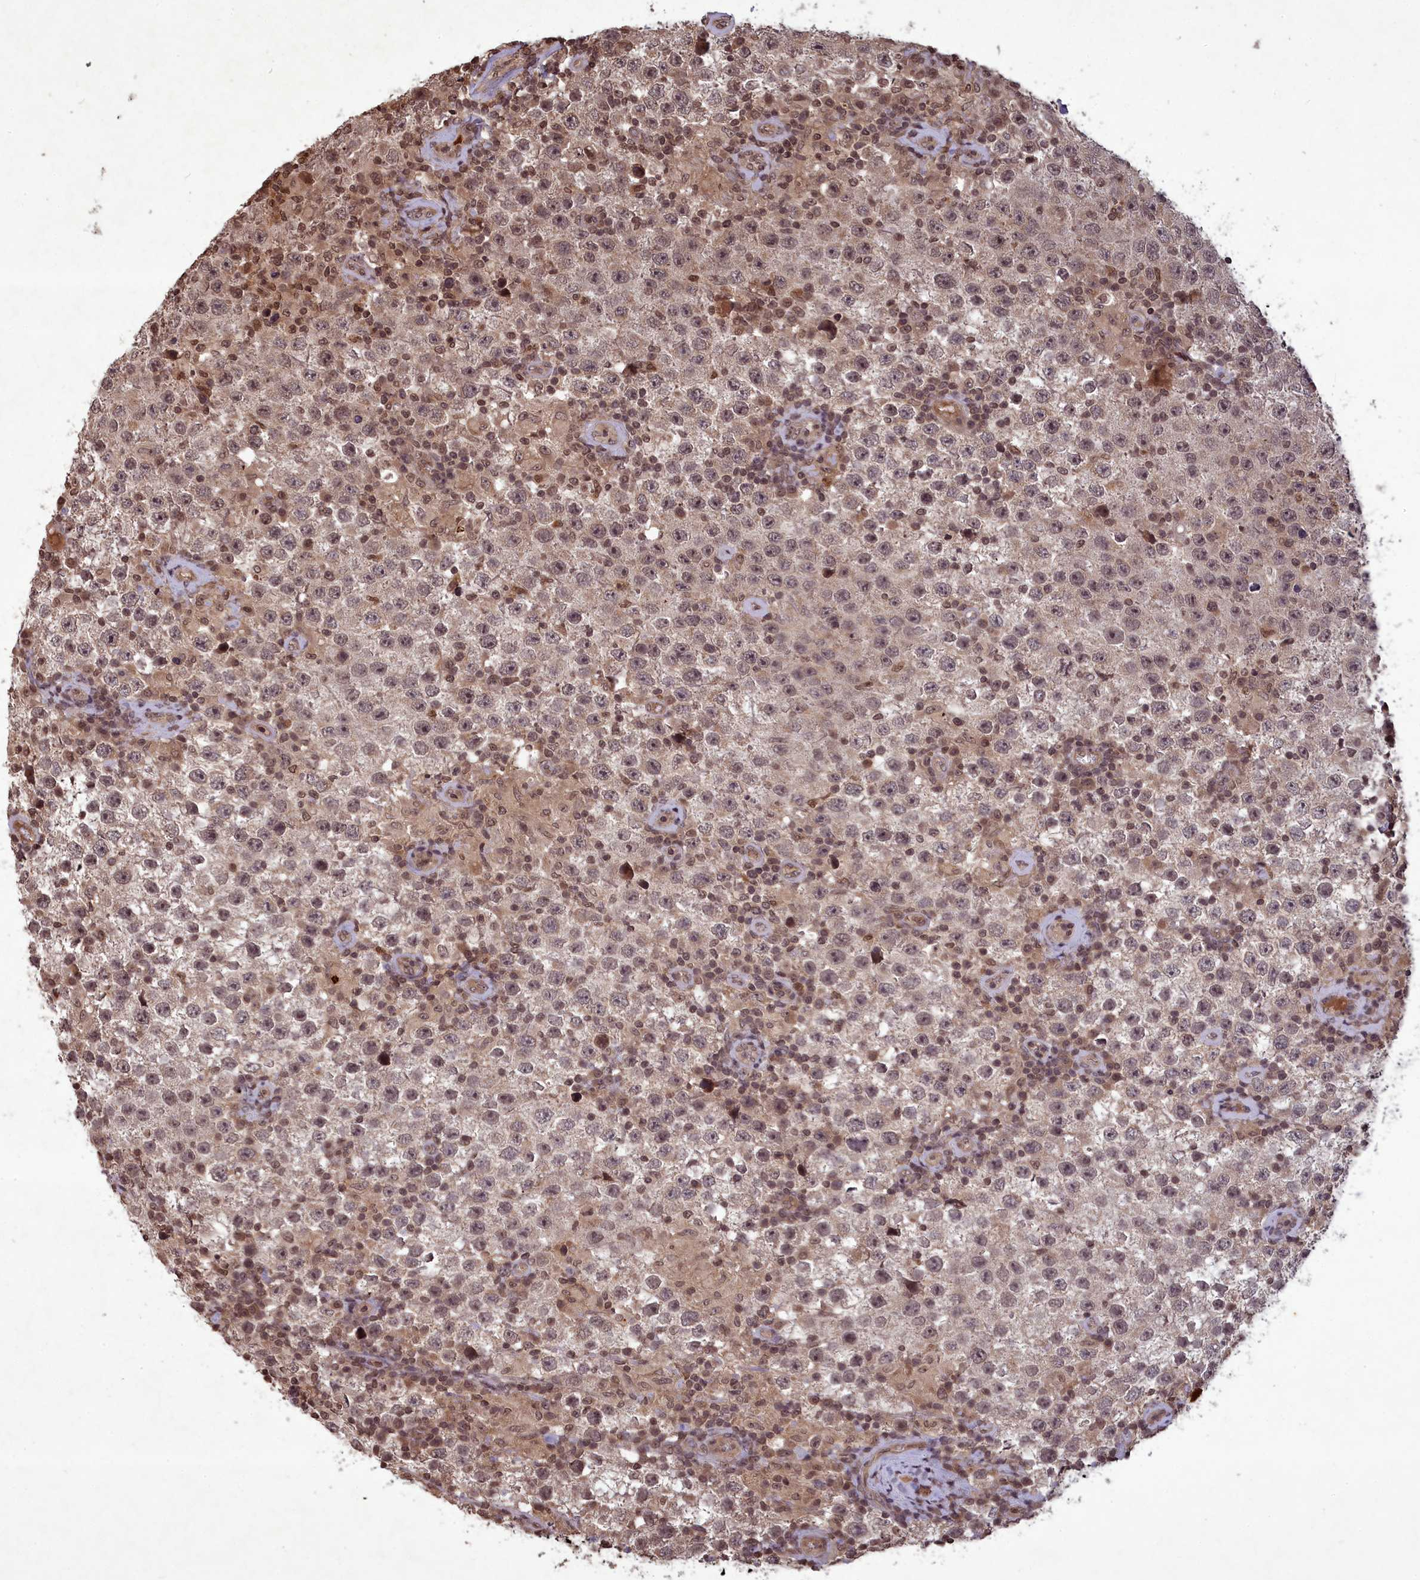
{"staining": {"intensity": "weak", "quantity": ">75%", "location": "nuclear"}, "tissue": "testis cancer", "cell_type": "Tumor cells", "image_type": "cancer", "snomed": [{"axis": "morphology", "description": "Normal tissue, NOS"}, {"axis": "morphology", "description": "Urothelial carcinoma, High grade"}, {"axis": "morphology", "description": "Seminoma, NOS"}, {"axis": "morphology", "description": "Carcinoma, Embryonal, NOS"}, {"axis": "topography", "description": "Urinary bladder"}, {"axis": "topography", "description": "Testis"}], "caption": "Protein analysis of testis cancer tissue reveals weak nuclear expression in about >75% of tumor cells. (brown staining indicates protein expression, while blue staining denotes nuclei).", "gene": "SRMS", "patient": {"sex": "male", "age": 41}}